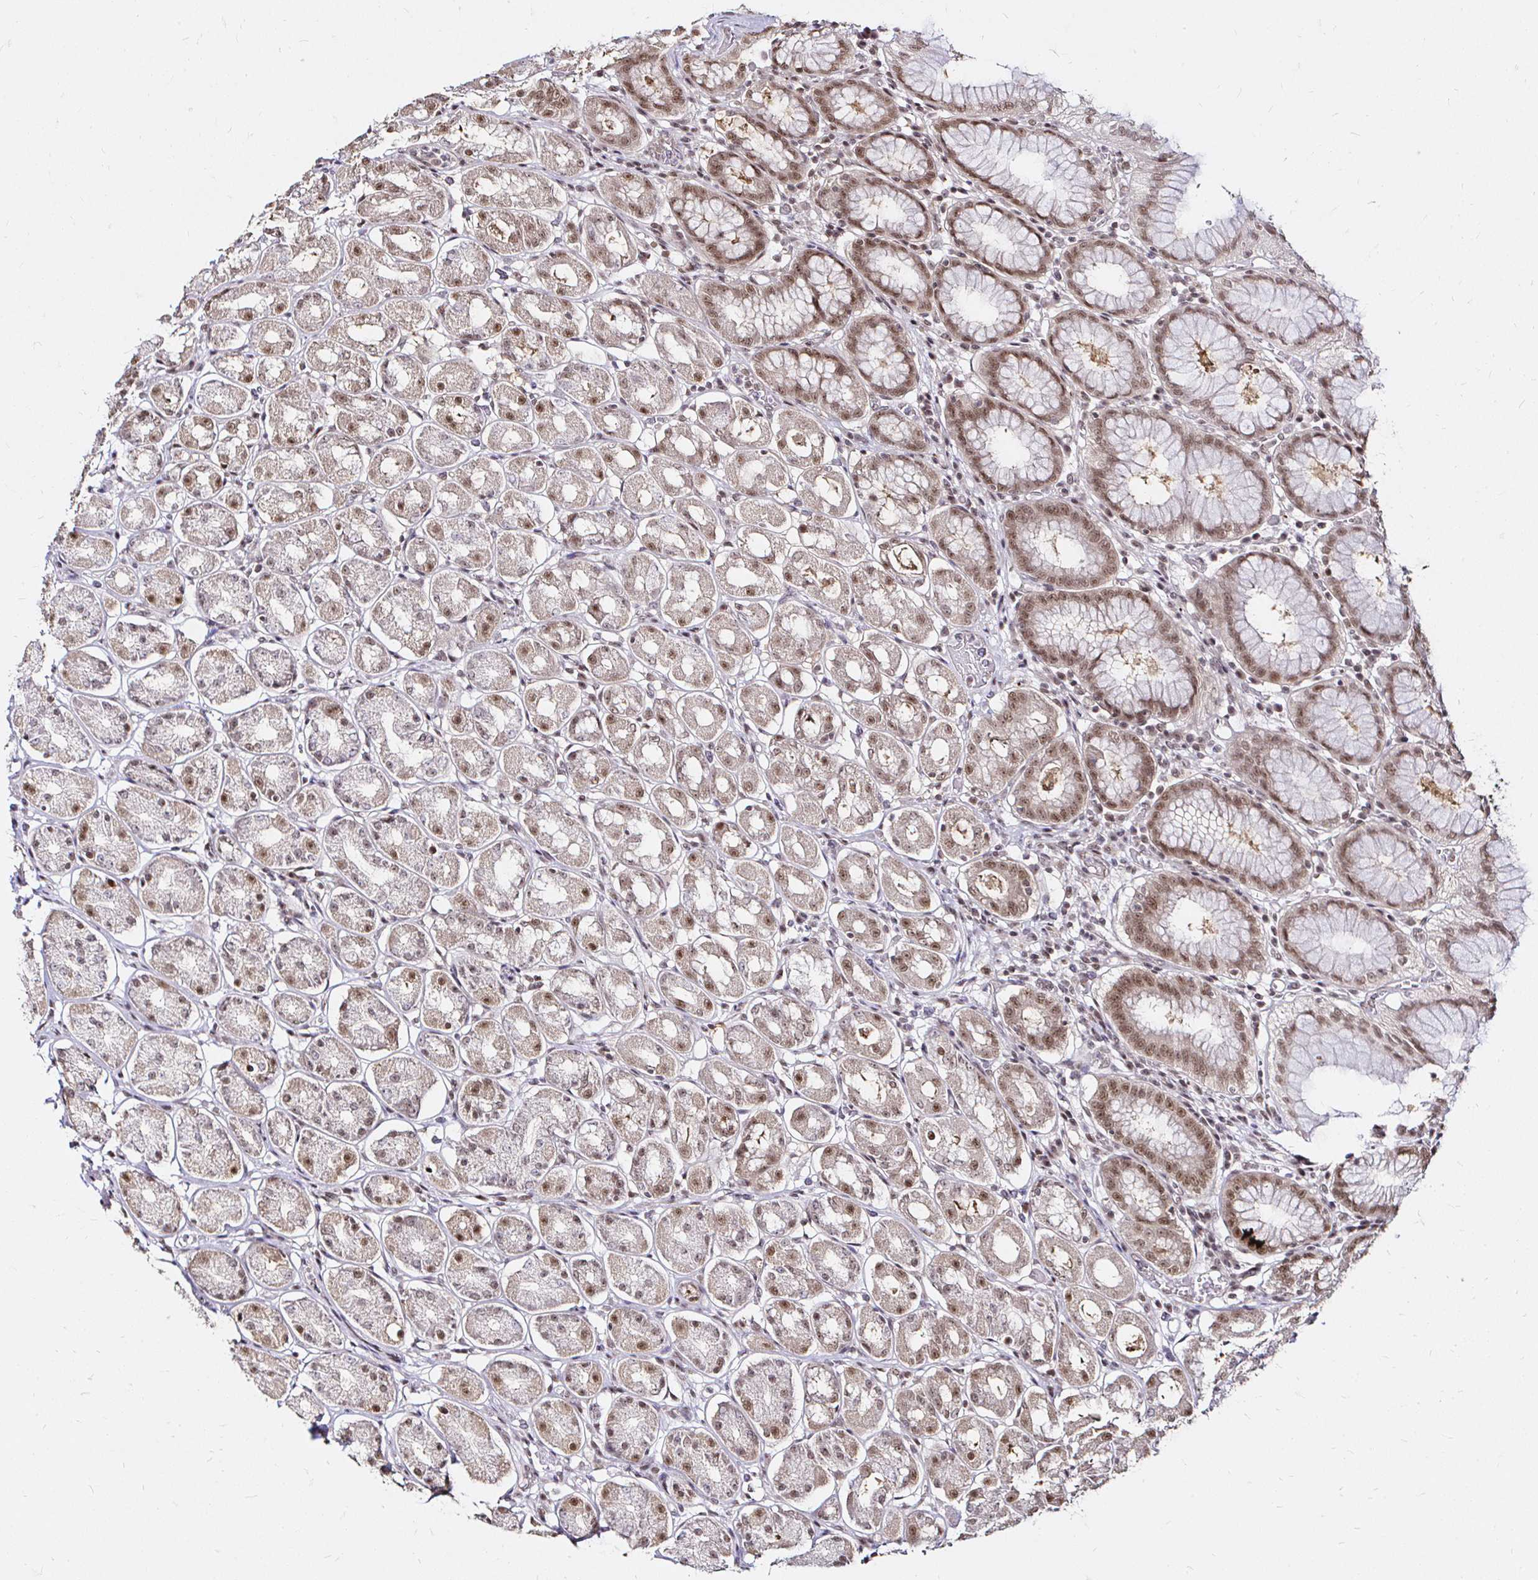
{"staining": {"intensity": "moderate", "quantity": ">75%", "location": "nuclear"}, "tissue": "stomach", "cell_type": "Glandular cells", "image_type": "normal", "snomed": [{"axis": "morphology", "description": "Normal tissue, NOS"}, {"axis": "topography", "description": "Stomach"}, {"axis": "topography", "description": "Stomach, lower"}], "caption": "Stomach stained for a protein shows moderate nuclear positivity in glandular cells. (DAB (3,3'-diaminobenzidine) = brown stain, brightfield microscopy at high magnification).", "gene": "SNRPC", "patient": {"sex": "female", "age": 56}}